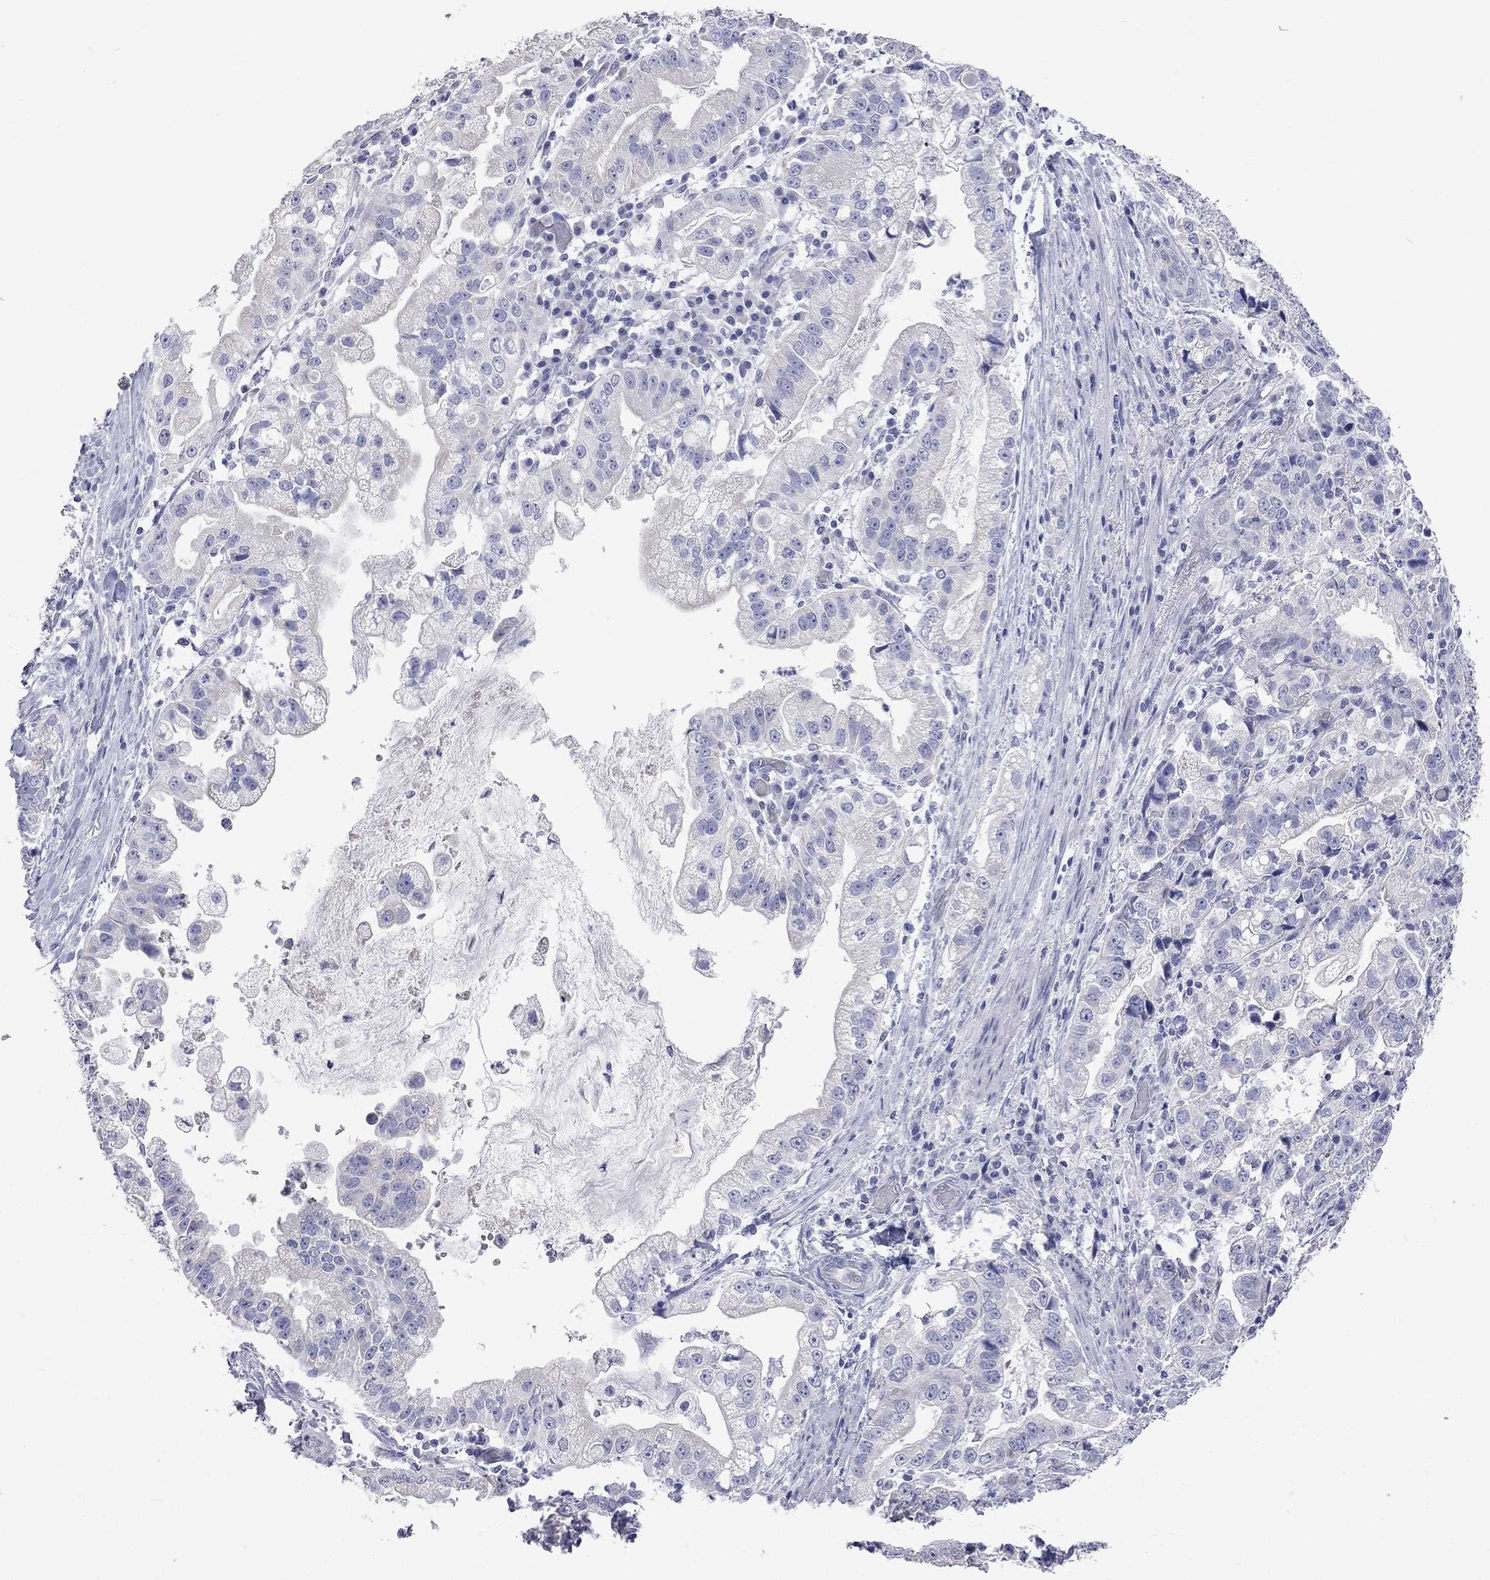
{"staining": {"intensity": "negative", "quantity": "none", "location": "none"}, "tissue": "stomach cancer", "cell_type": "Tumor cells", "image_type": "cancer", "snomed": [{"axis": "morphology", "description": "Adenocarcinoma, NOS"}, {"axis": "topography", "description": "Stomach"}], "caption": "Immunohistochemical staining of stomach adenocarcinoma displays no significant expression in tumor cells. The staining was performed using DAB to visualize the protein expression in brown, while the nuclei were stained in blue with hematoxylin (Magnification: 20x).", "gene": "KCND2", "patient": {"sex": "male", "age": 59}}